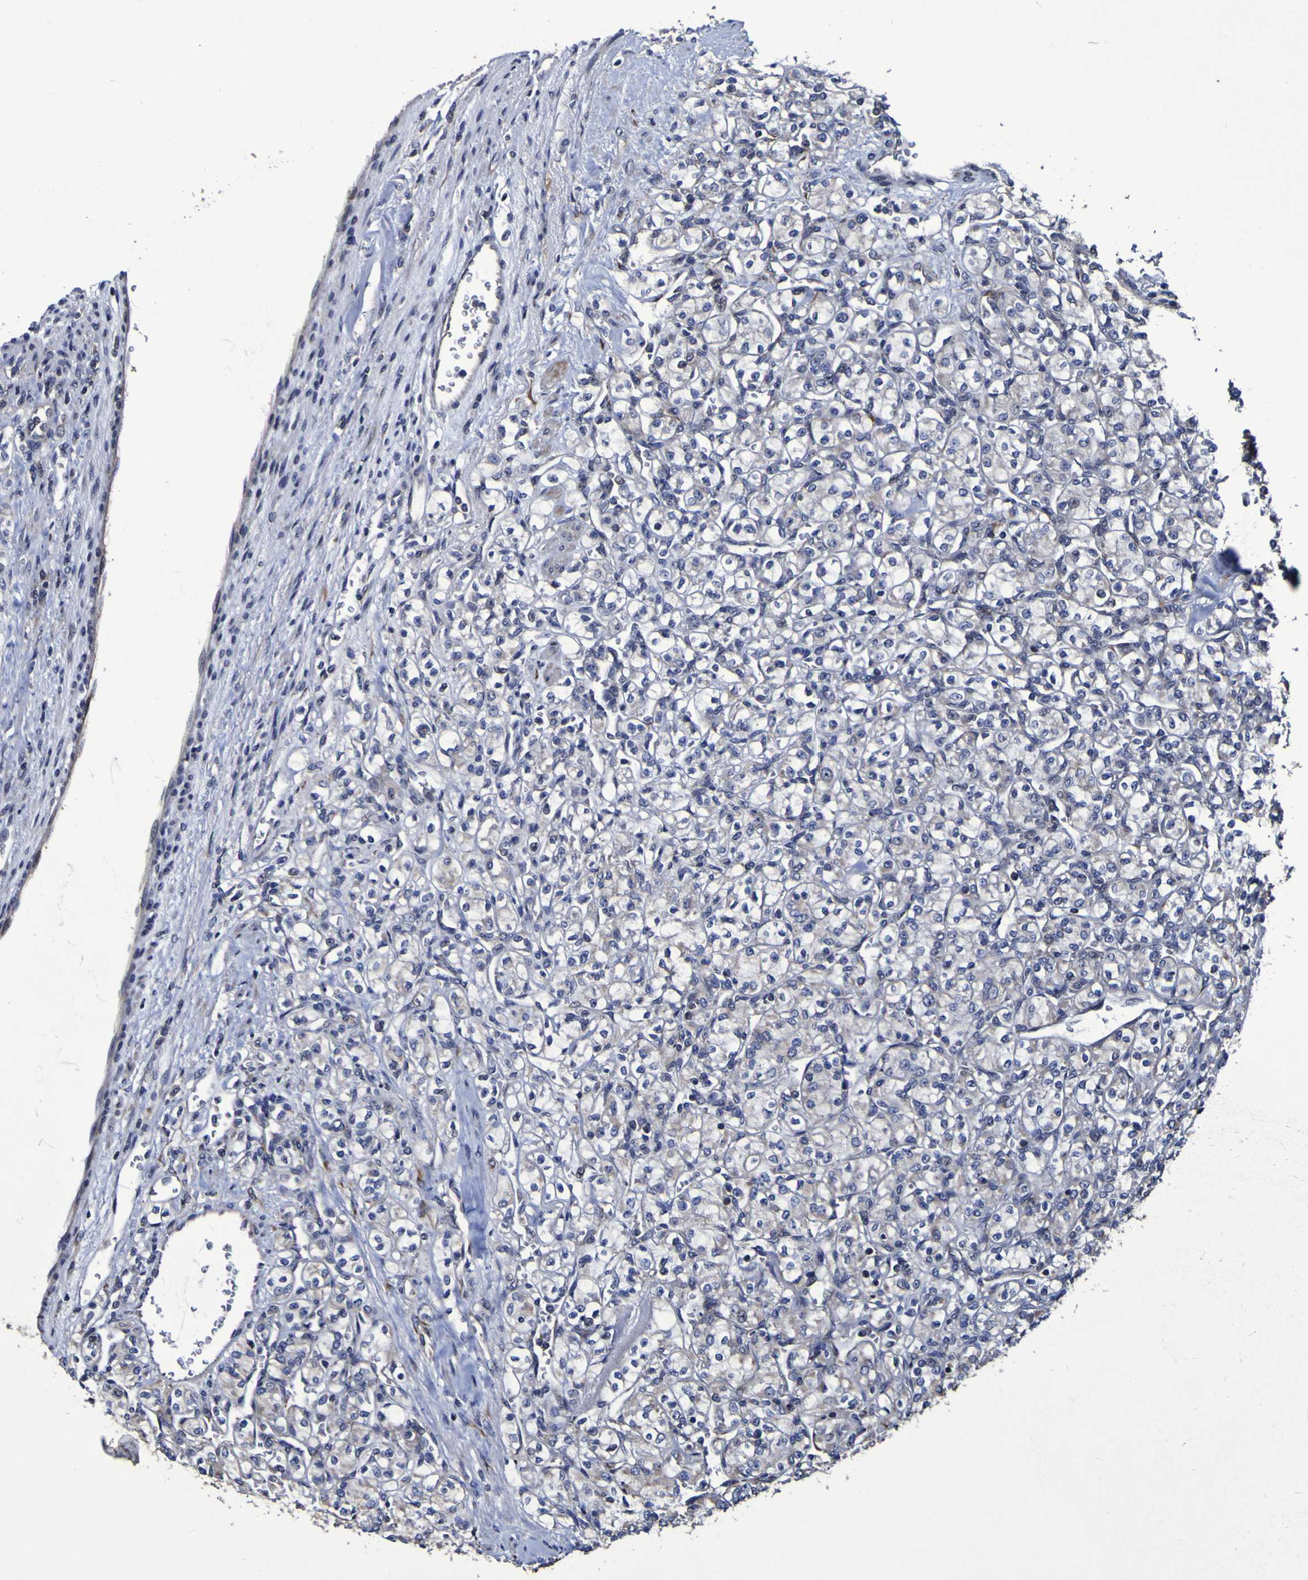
{"staining": {"intensity": "negative", "quantity": "none", "location": "none"}, "tissue": "renal cancer", "cell_type": "Tumor cells", "image_type": "cancer", "snomed": [{"axis": "morphology", "description": "Adenocarcinoma, NOS"}, {"axis": "topography", "description": "Kidney"}], "caption": "This is an immunohistochemistry (IHC) micrograph of human renal cancer (adenocarcinoma). There is no expression in tumor cells.", "gene": "P3H1", "patient": {"sex": "male", "age": 77}}